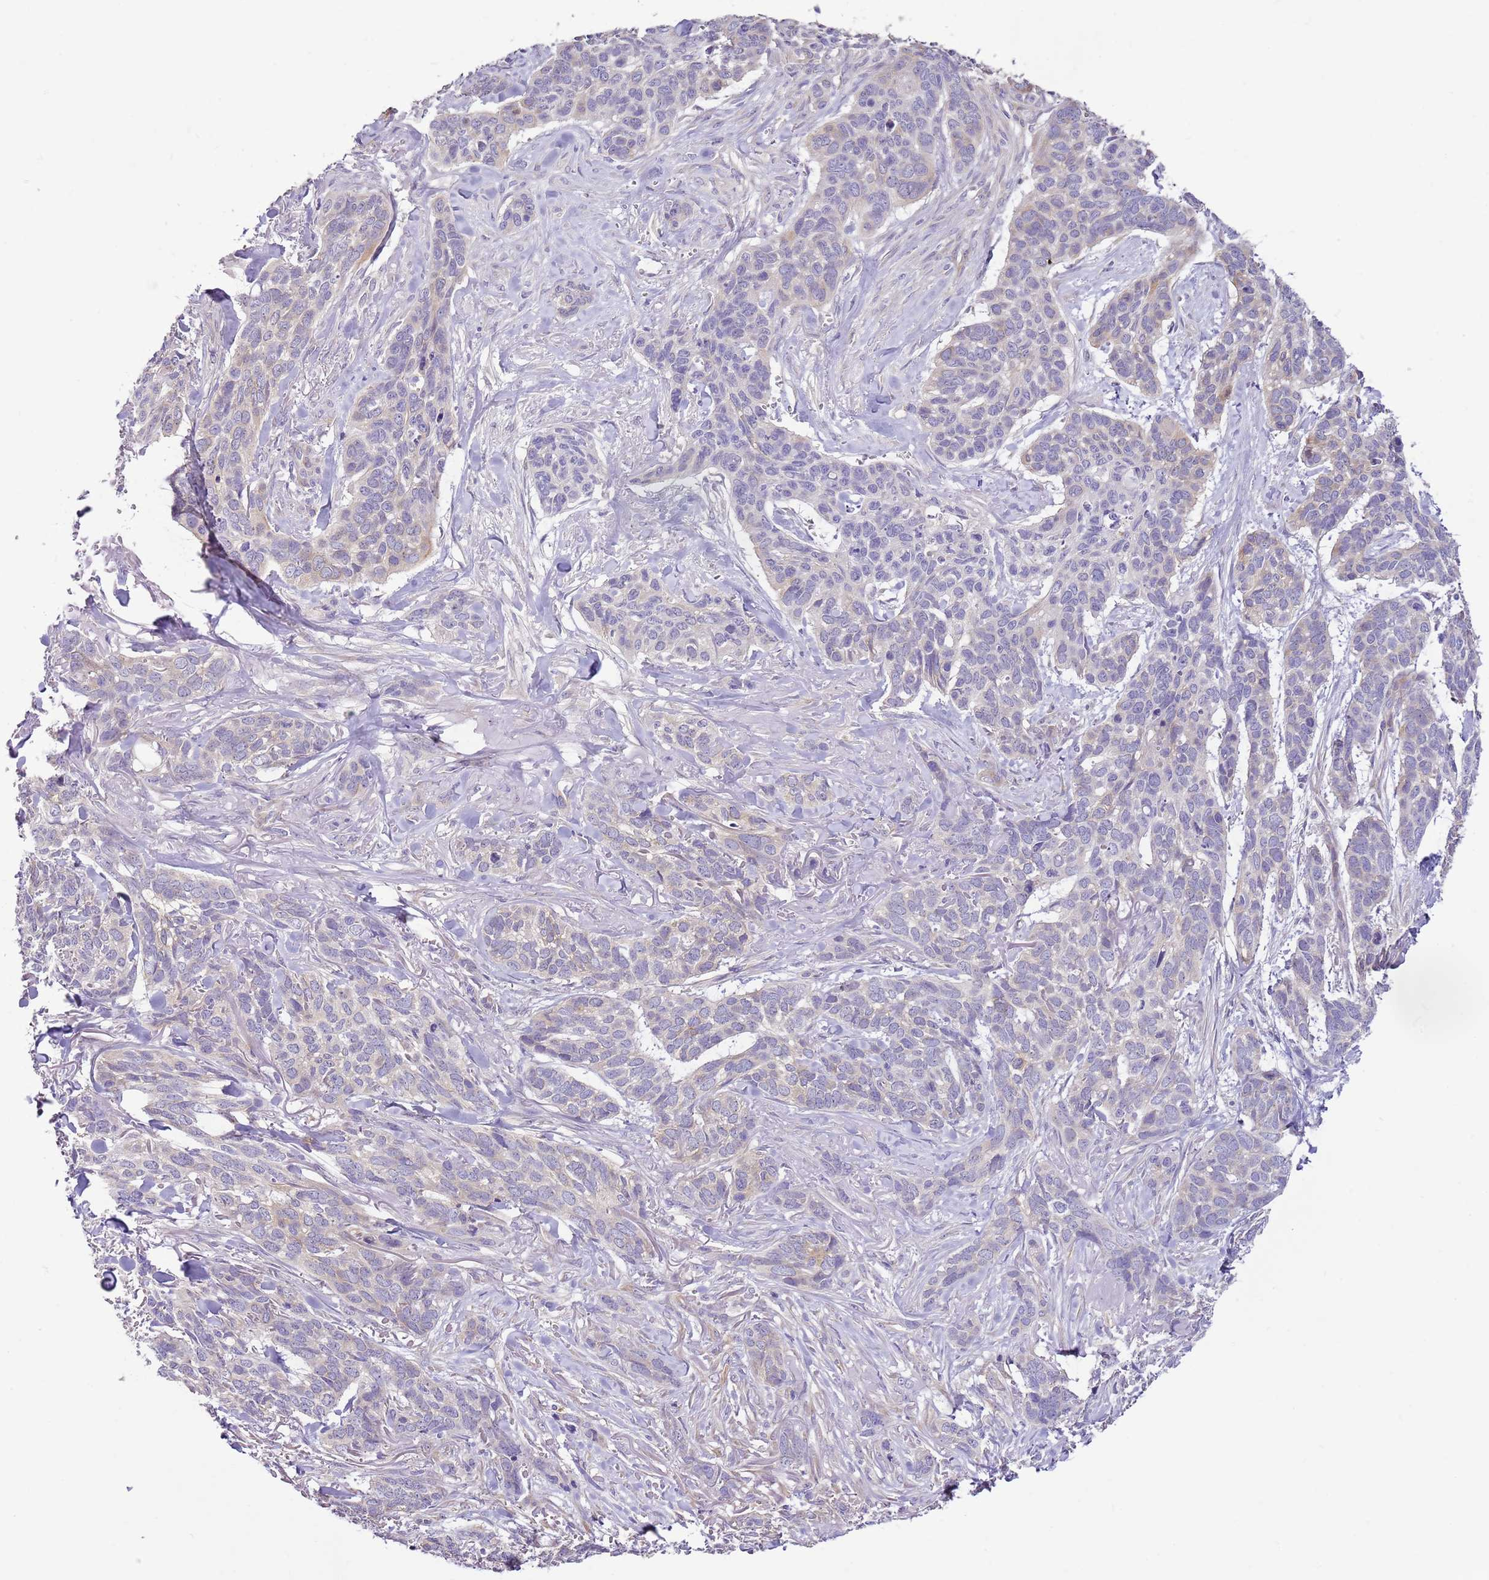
{"staining": {"intensity": "negative", "quantity": "none", "location": "none"}, "tissue": "skin cancer", "cell_type": "Tumor cells", "image_type": "cancer", "snomed": [{"axis": "morphology", "description": "Basal cell carcinoma"}, {"axis": "topography", "description": "Skin"}], "caption": "A histopathology image of human skin cancer (basal cell carcinoma) is negative for staining in tumor cells.", "gene": "RFK", "patient": {"sex": "male", "age": 86}}